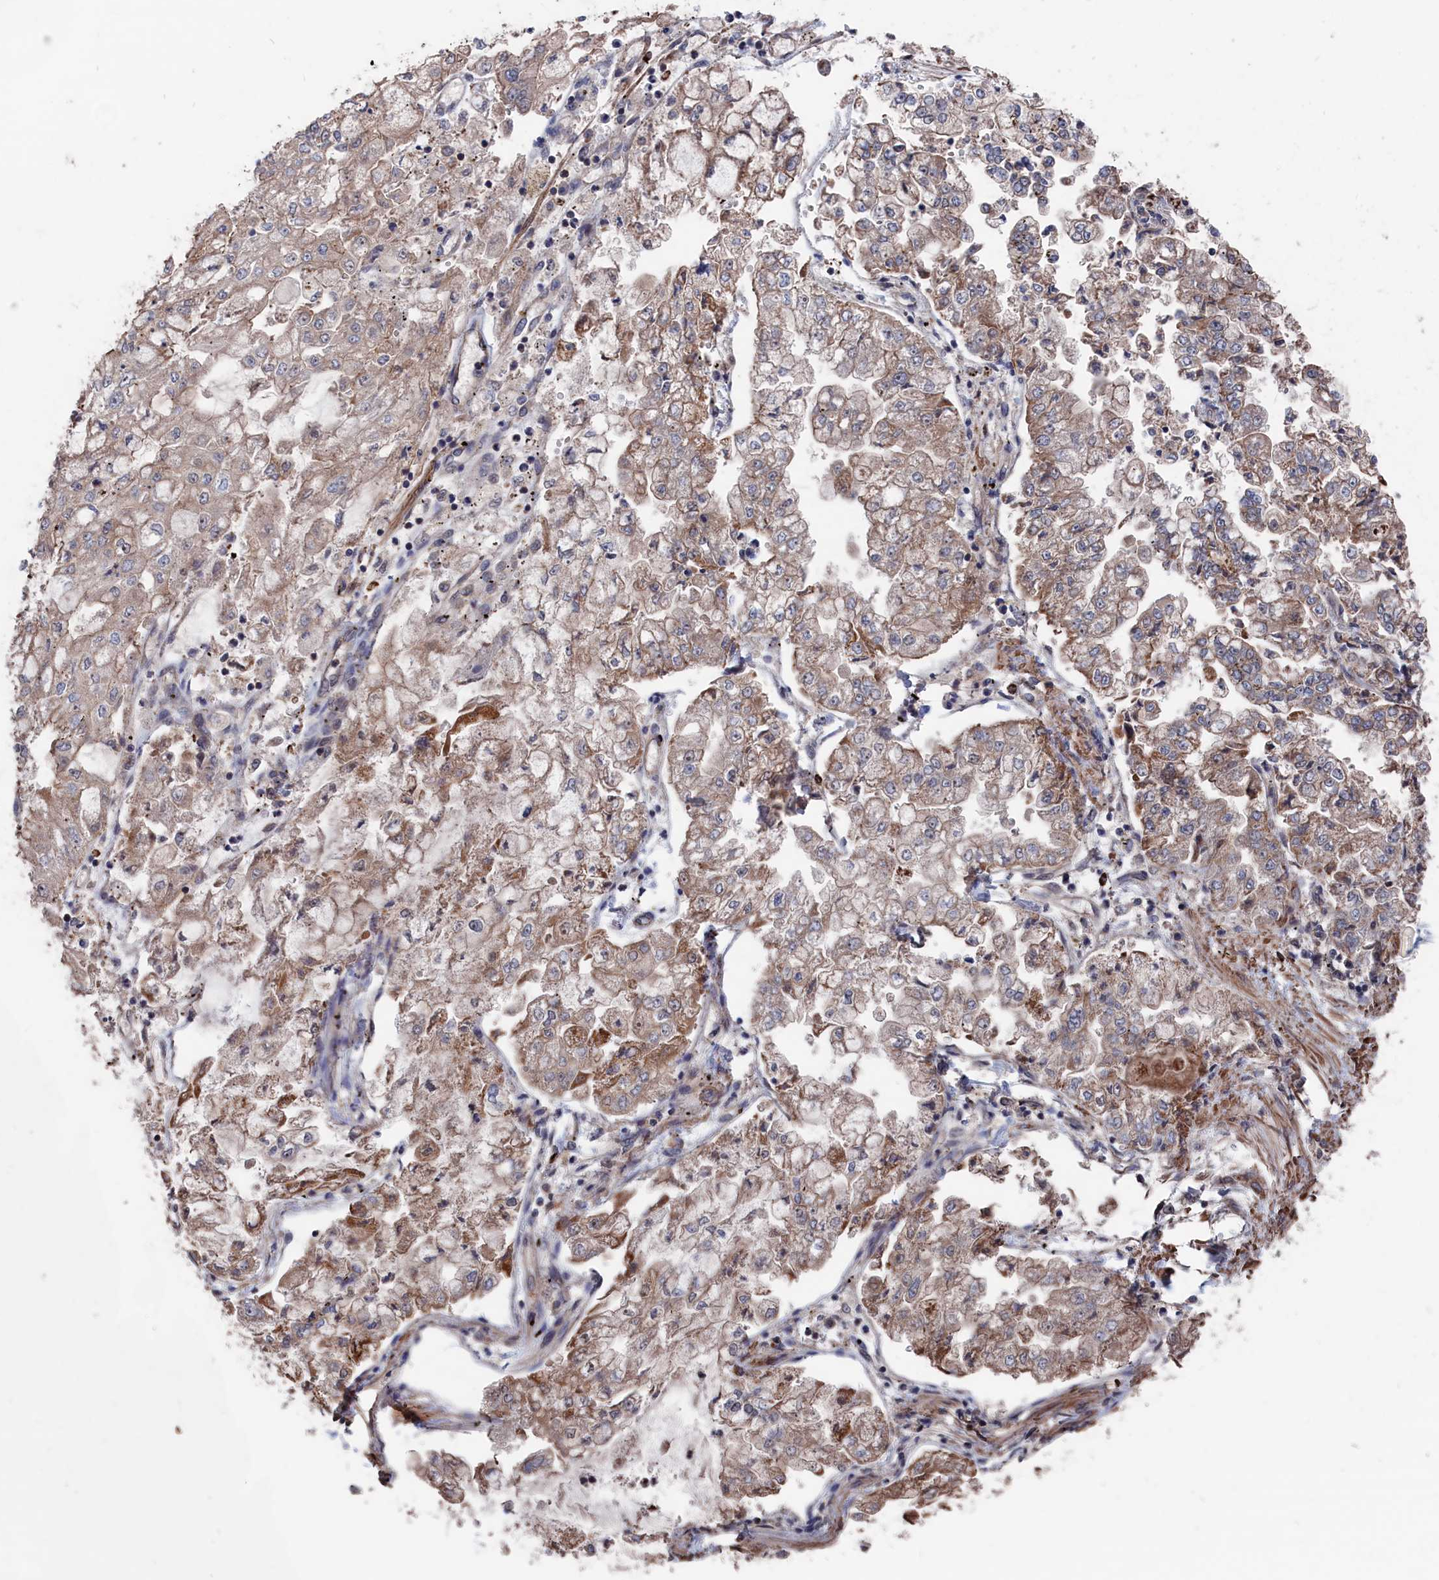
{"staining": {"intensity": "moderate", "quantity": "25%-75%", "location": "cytoplasmic/membranous"}, "tissue": "stomach cancer", "cell_type": "Tumor cells", "image_type": "cancer", "snomed": [{"axis": "morphology", "description": "Adenocarcinoma, NOS"}, {"axis": "topography", "description": "Stomach"}], "caption": "The immunohistochemical stain shows moderate cytoplasmic/membranous staining in tumor cells of stomach cancer tissue.", "gene": "PDE12", "patient": {"sex": "male", "age": 76}}